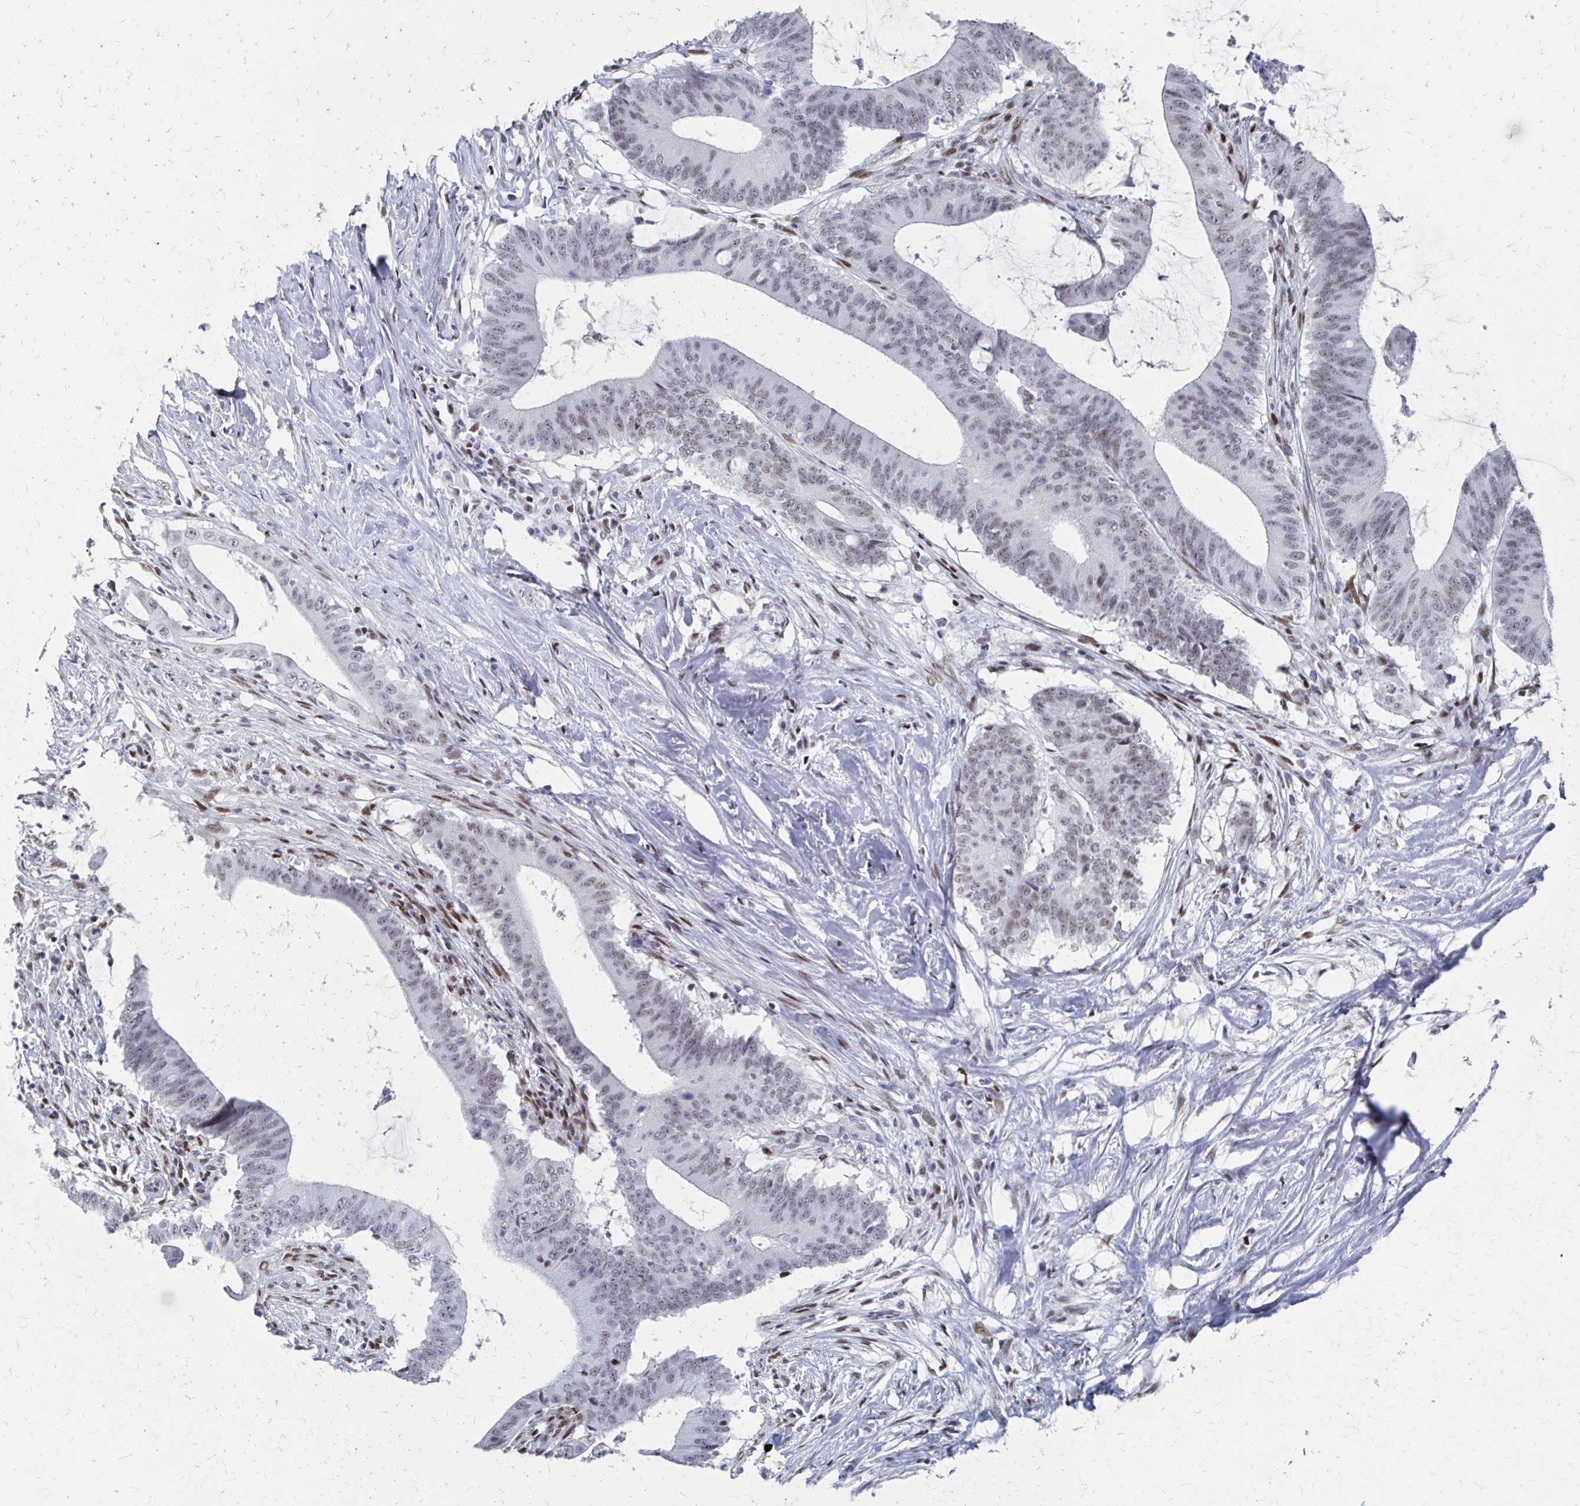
{"staining": {"intensity": "moderate", "quantity": "25%-75%", "location": "nuclear"}, "tissue": "colorectal cancer", "cell_type": "Tumor cells", "image_type": "cancer", "snomed": [{"axis": "morphology", "description": "Adenocarcinoma, NOS"}, {"axis": "topography", "description": "Colon"}], "caption": "Adenocarcinoma (colorectal) stained for a protein shows moderate nuclear positivity in tumor cells.", "gene": "CDIN1", "patient": {"sex": "female", "age": 43}}